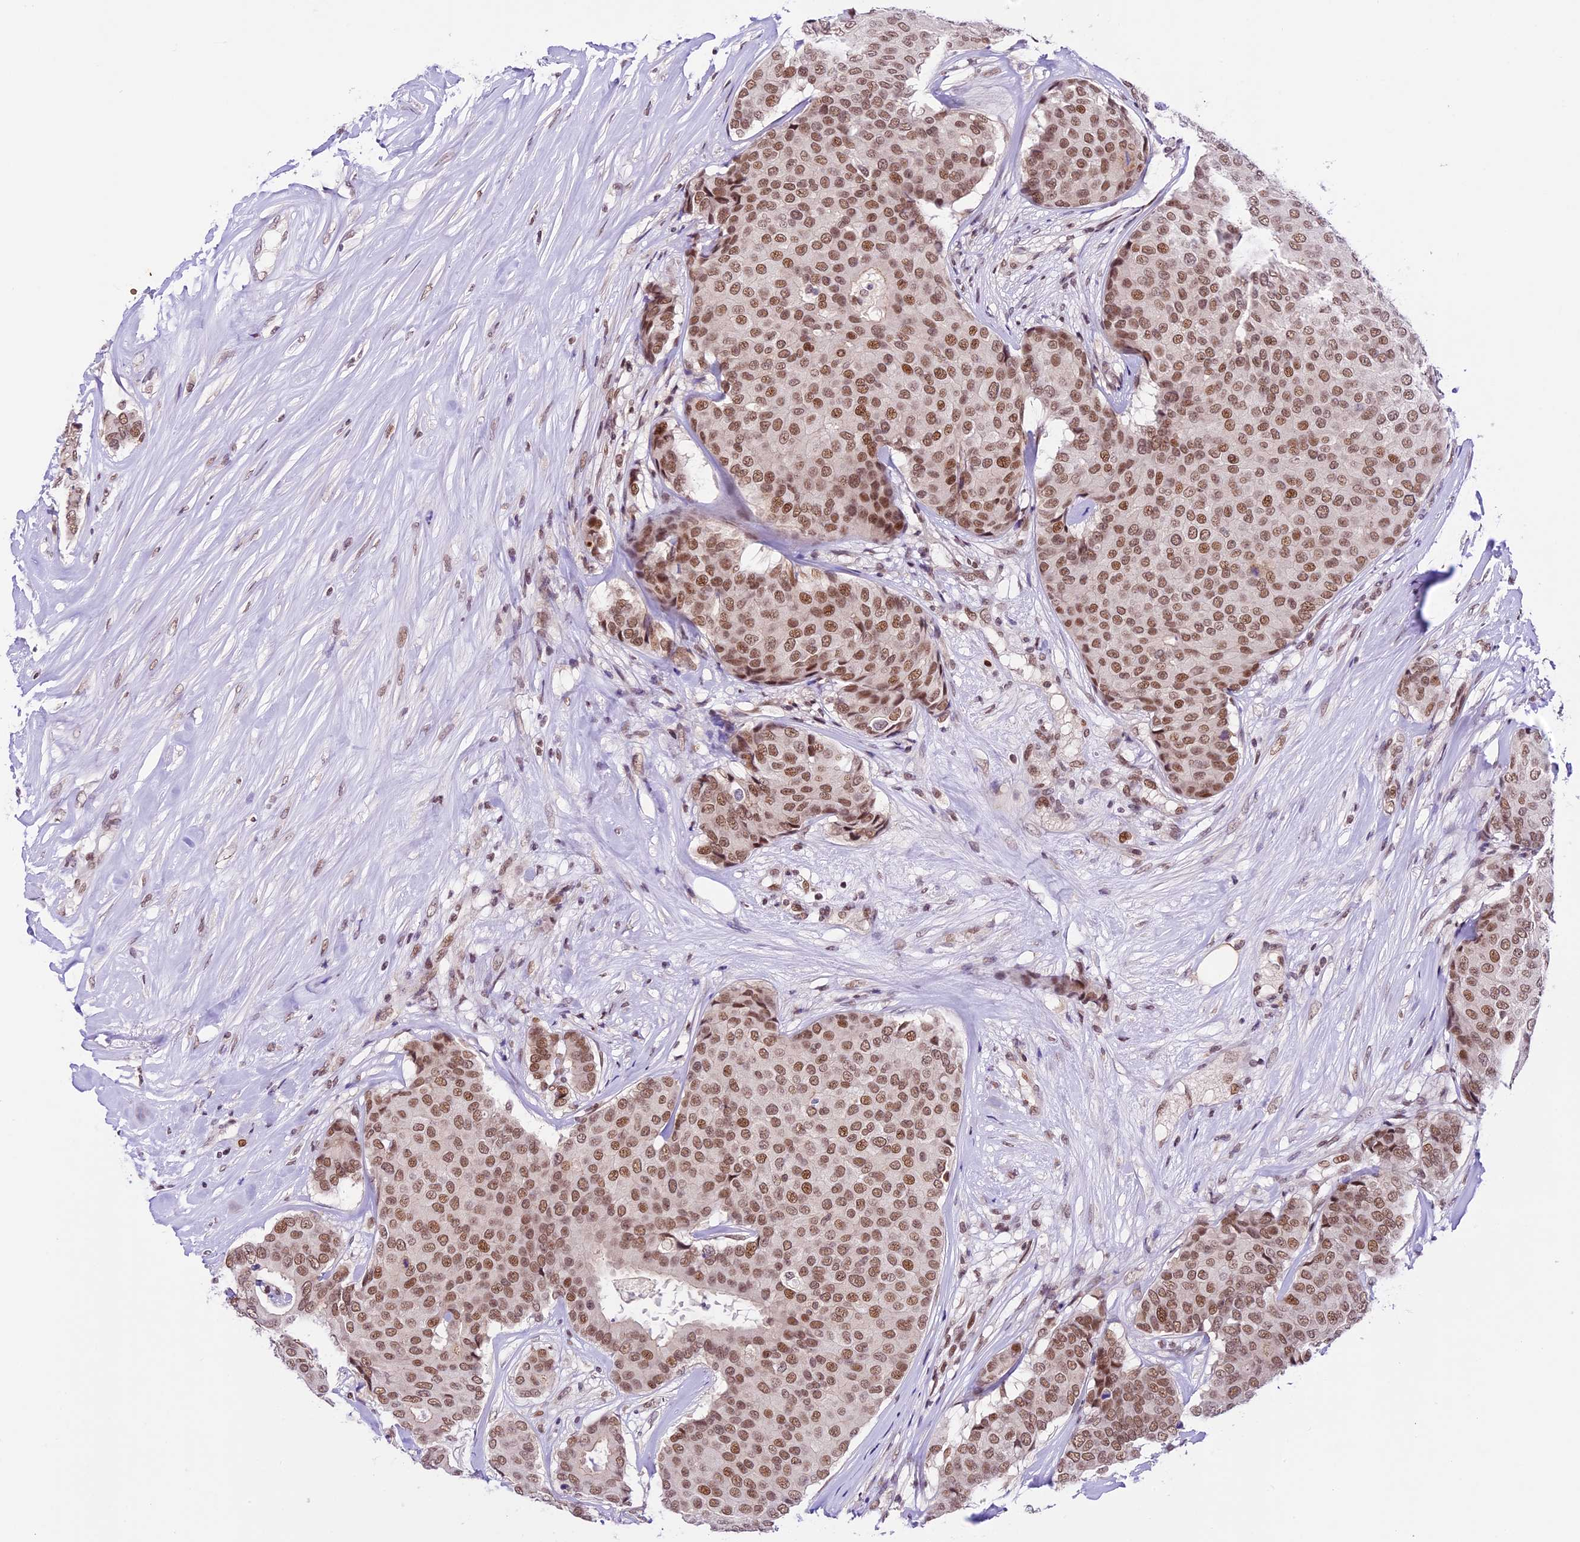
{"staining": {"intensity": "moderate", "quantity": ">75%", "location": "nuclear"}, "tissue": "breast cancer", "cell_type": "Tumor cells", "image_type": "cancer", "snomed": [{"axis": "morphology", "description": "Duct carcinoma"}, {"axis": "topography", "description": "Breast"}], "caption": "Protein analysis of breast cancer tissue demonstrates moderate nuclear staining in approximately >75% of tumor cells.", "gene": "SHKBP1", "patient": {"sex": "female", "age": 75}}